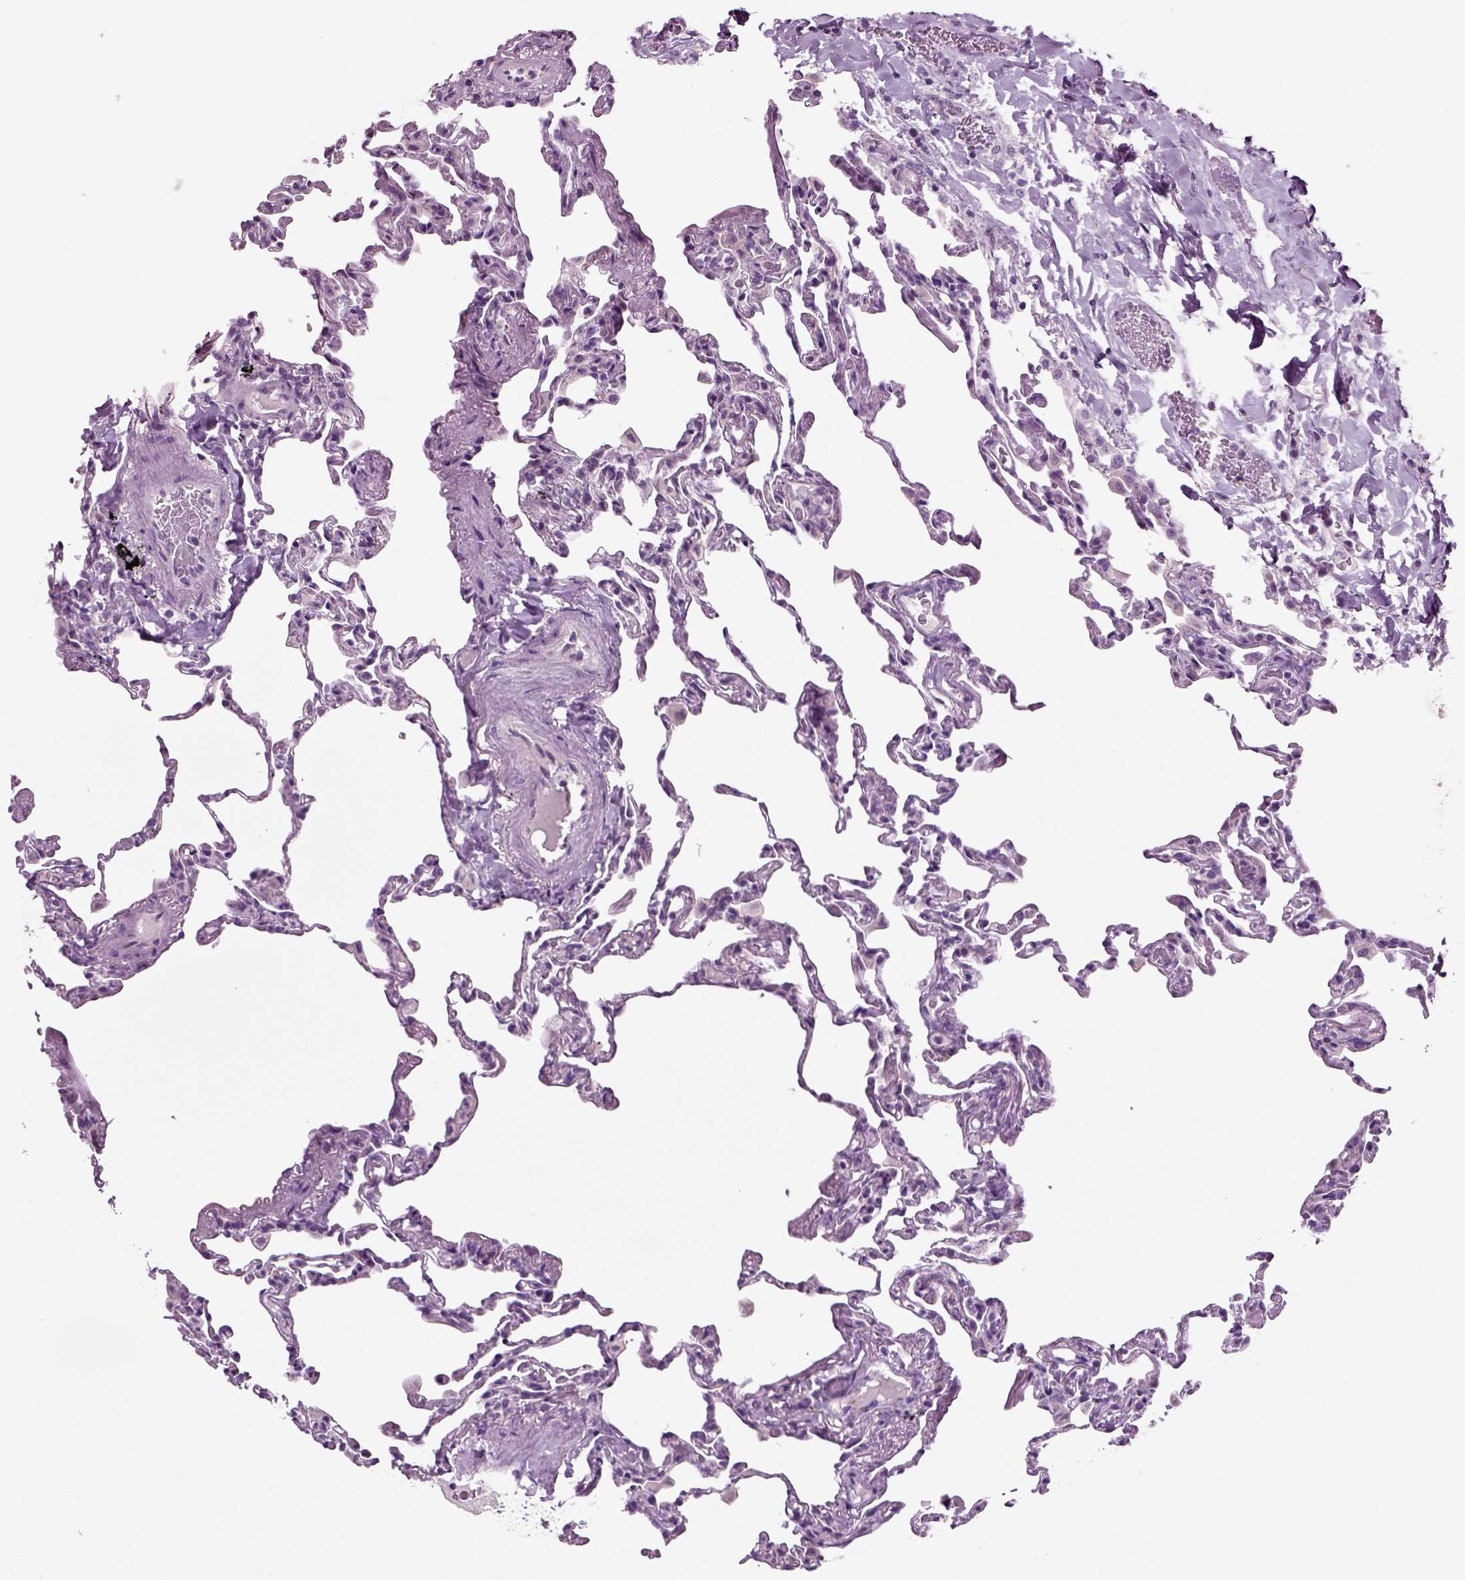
{"staining": {"intensity": "negative", "quantity": "none", "location": "none"}, "tissue": "lung", "cell_type": "Alveolar cells", "image_type": "normal", "snomed": [{"axis": "morphology", "description": "Normal tissue, NOS"}, {"axis": "topography", "description": "Lung"}], "caption": "Micrograph shows no protein positivity in alveolar cells of benign lung. (DAB (3,3'-diaminobenzidine) immunohistochemistry visualized using brightfield microscopy, high magnification).", "gene": "COL9A2", "patient": {"sex": "female", "age": 57}}